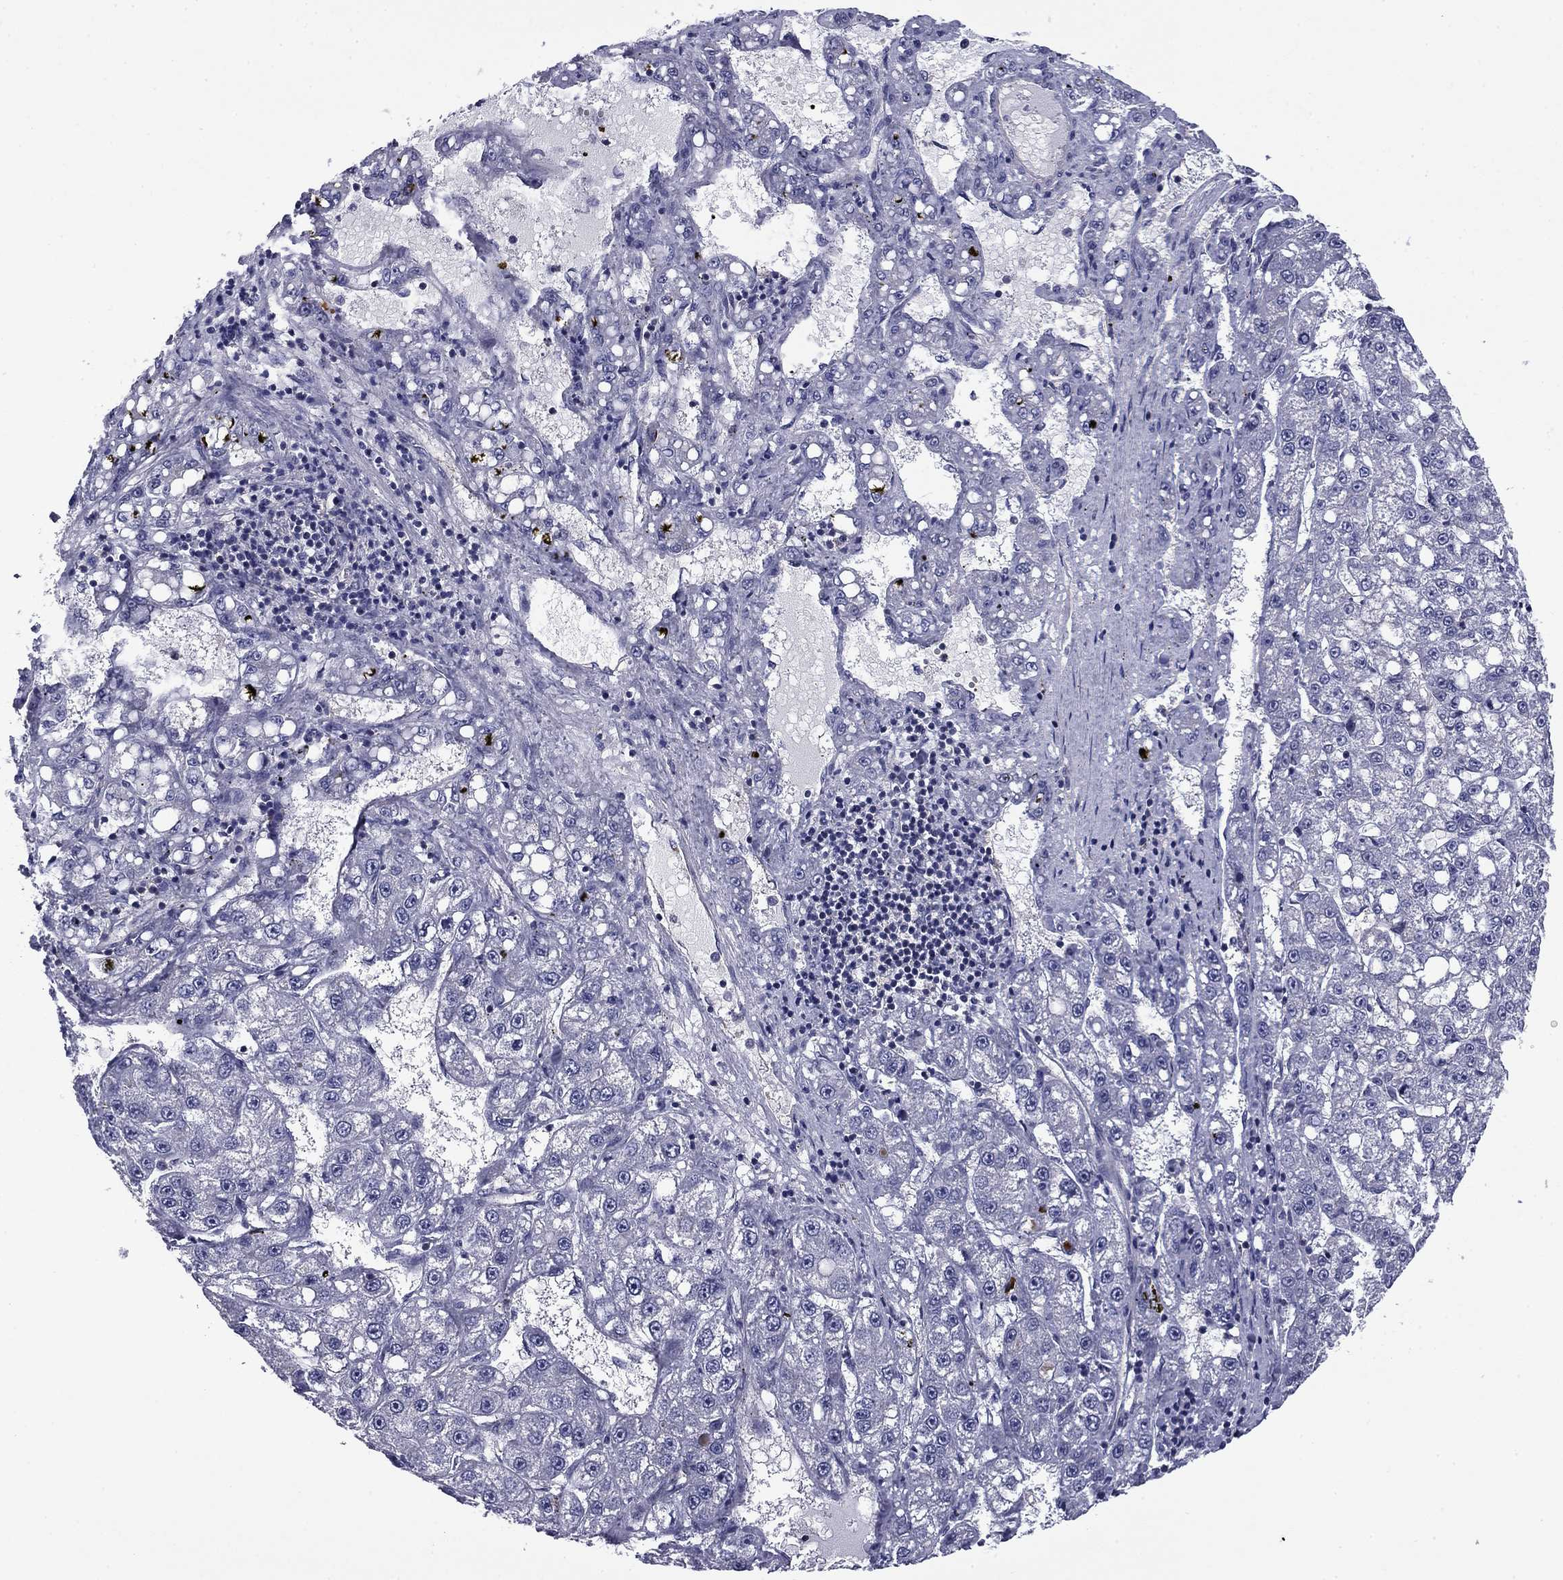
{"staining": {"intensity": "negative", "quantity": "none", "location": "none"}, "tissue": "liver cancer", "cell_type": "Tumor cells", "image_type": "cancer", "snomed": [{"axis": "morphology", "description": "Carcinoma, Hepatocellular, NOS"}, {"axis": "topography", "description": "Liver"}], "caption": "A high-resolution photomicrograph shows immunohistochemistry (IHC) staining of liver cancer (hepatocellular carcinoma), which displays no significant positivity in tumor cells.", "gene": "ARHGAP45", "patient": {"sex": "female", "age": 65}}